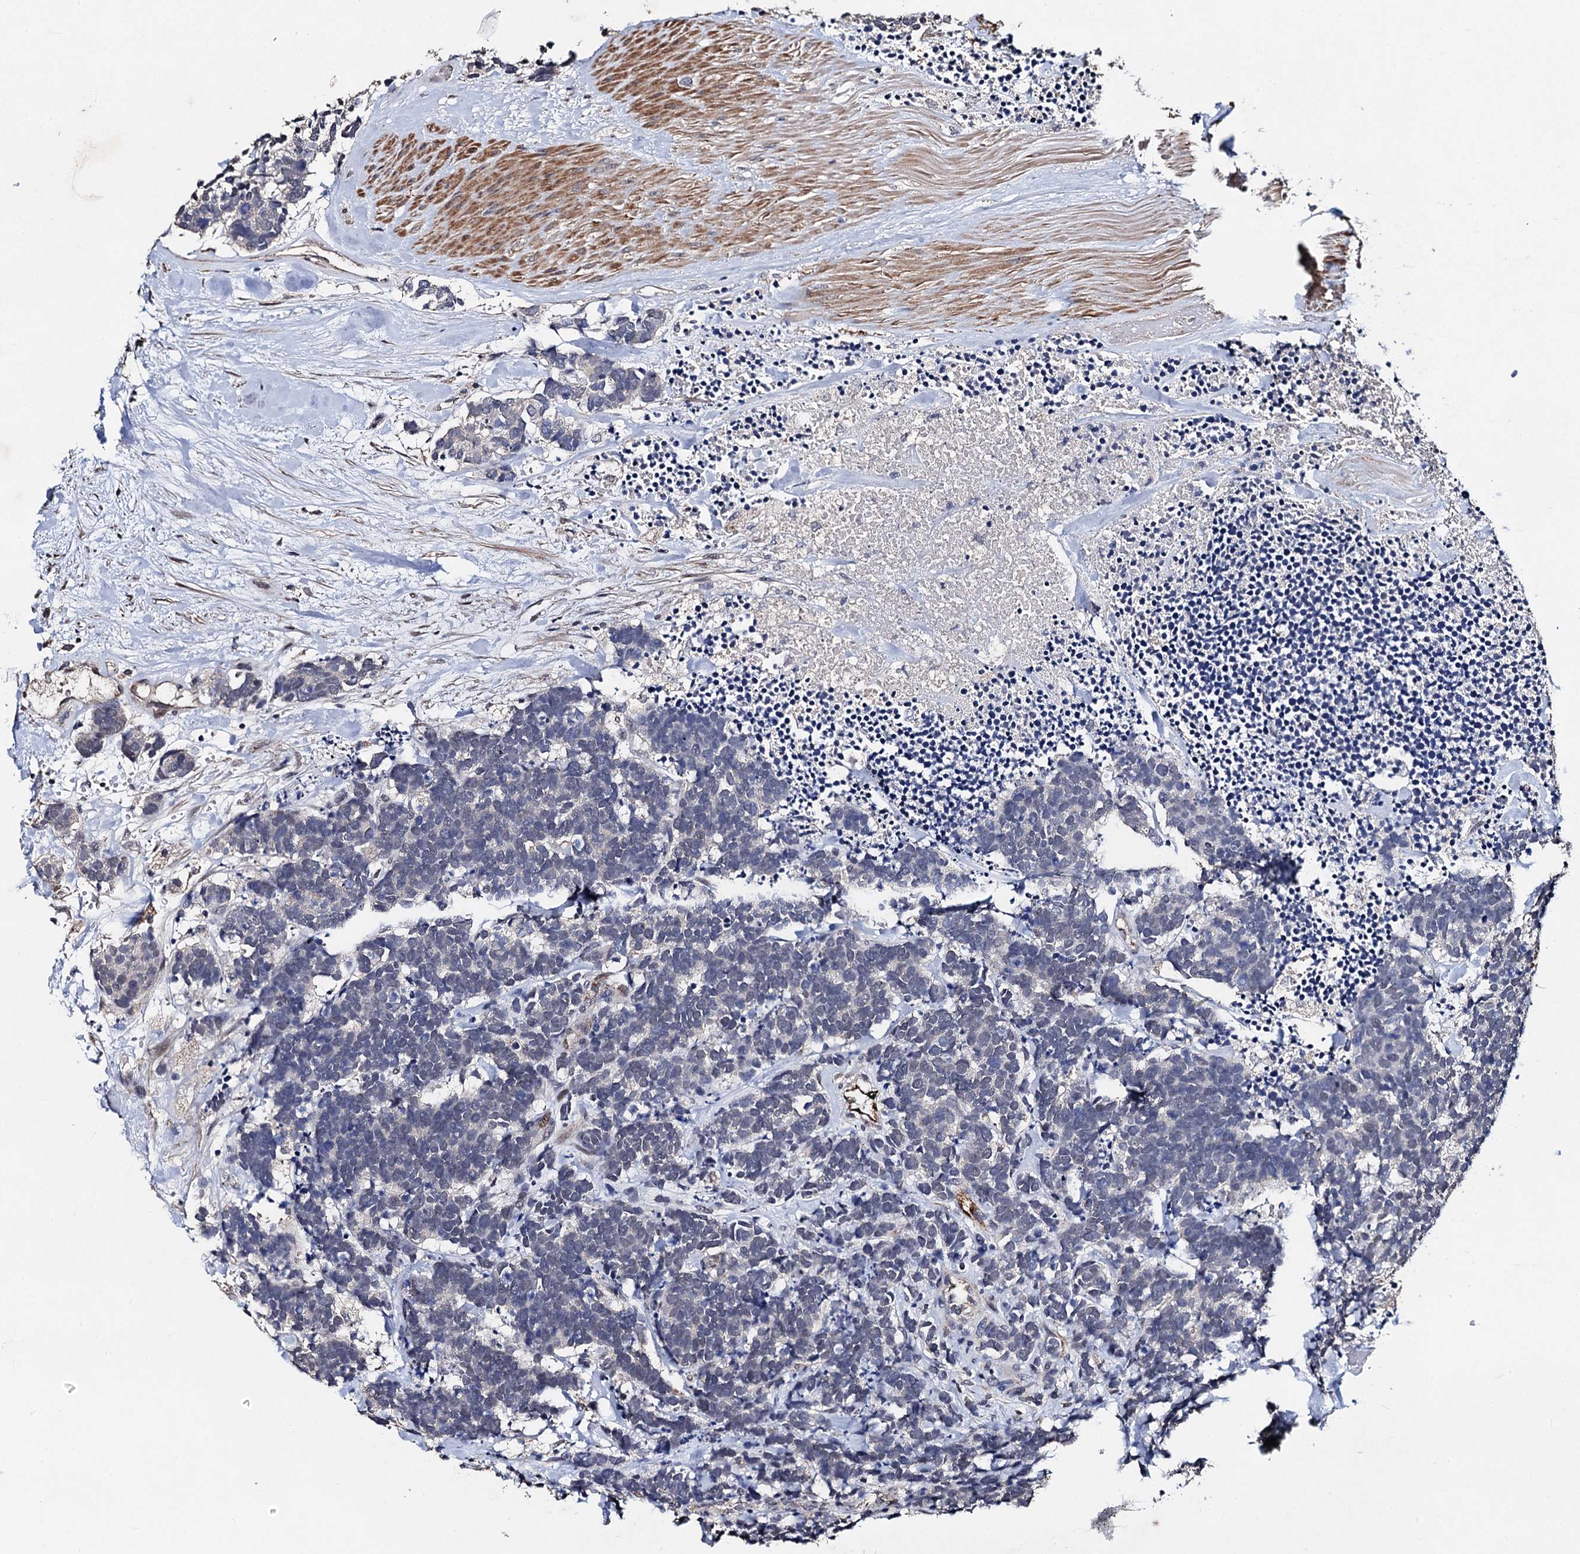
{"staining": {"intensity": "negative", "quantity": "none", "location": "none"}, "tissue": "carcinoid", "cell_type": "Tumor cells", "image_type": "cancer", "snomed": [{"axis": "morphology", "description": "Carcinoma, NOS"}, {"axis": "morphology", "description": "Carcinoid, malignant, NOS"}, {"axis": "topography", "description": "Urinary bladder"}], "caption": "The image displays no significant expression in tumor cells of carcinoid.", "gene": "PPTC7", "patient": {"sex": "male", "age": 57}}